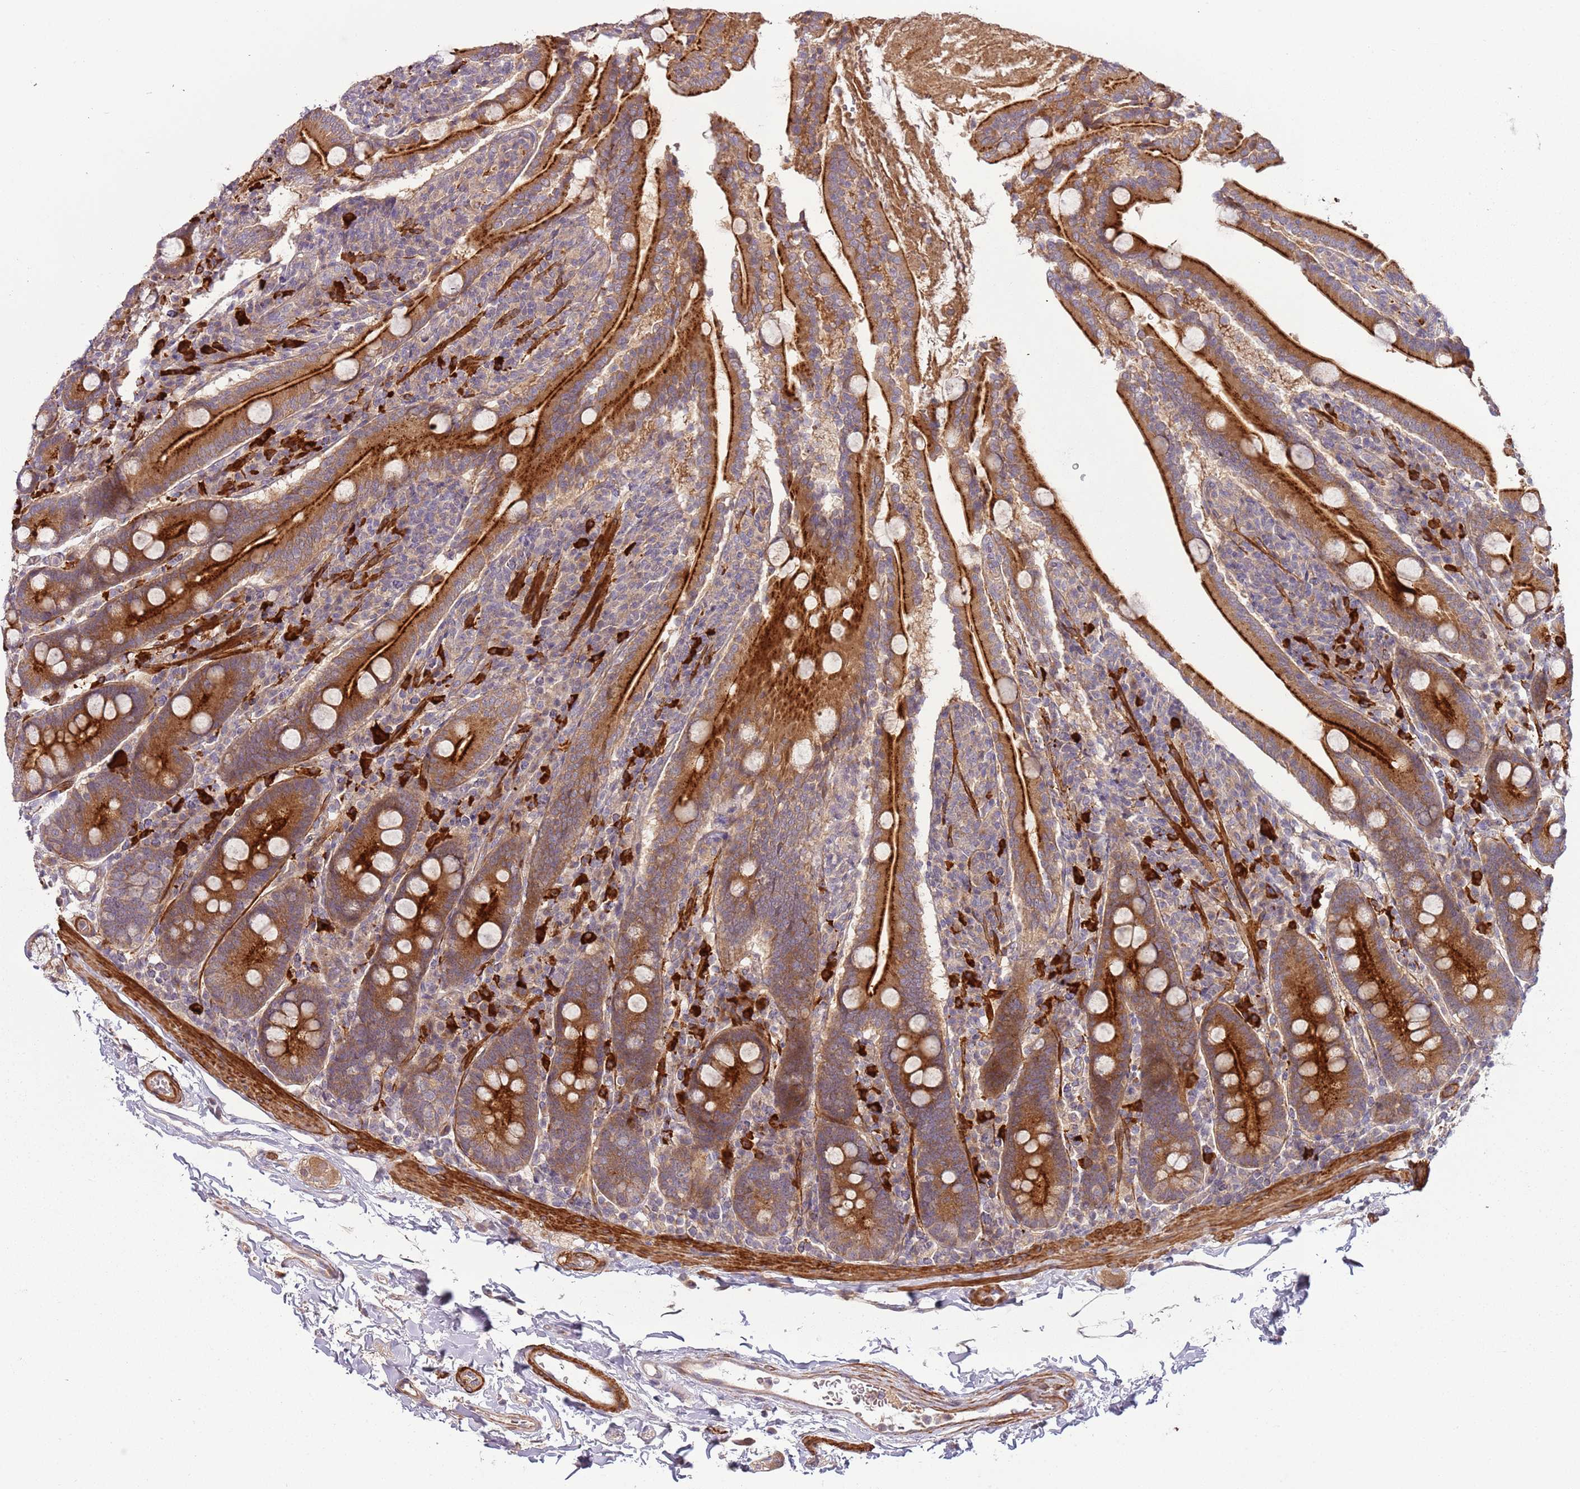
{"staining": {"intensity": "strong", "quantity": ">75%", "location": "cytoplasmic/membranous"}, "tissue": "duodenum", "cell_type": "Glandular cells", "image_type": "normal", "snomed": [{"axis": "morphology", "description": "Normal tissue, NOS"}, {"axis": "topography", "description": "Duodenum"}], "caption": "This histopathology image exhibits unremarkable duodenum stained with immunohistochemistry (IHC) to label a protein in brown. The cytoplasmic/membranous of glandular cells show strong positivity for the protein. Nuclei are counter-stained blue.", "gene": "RNF128", "patient": {"sex": "male", "age": 35}}